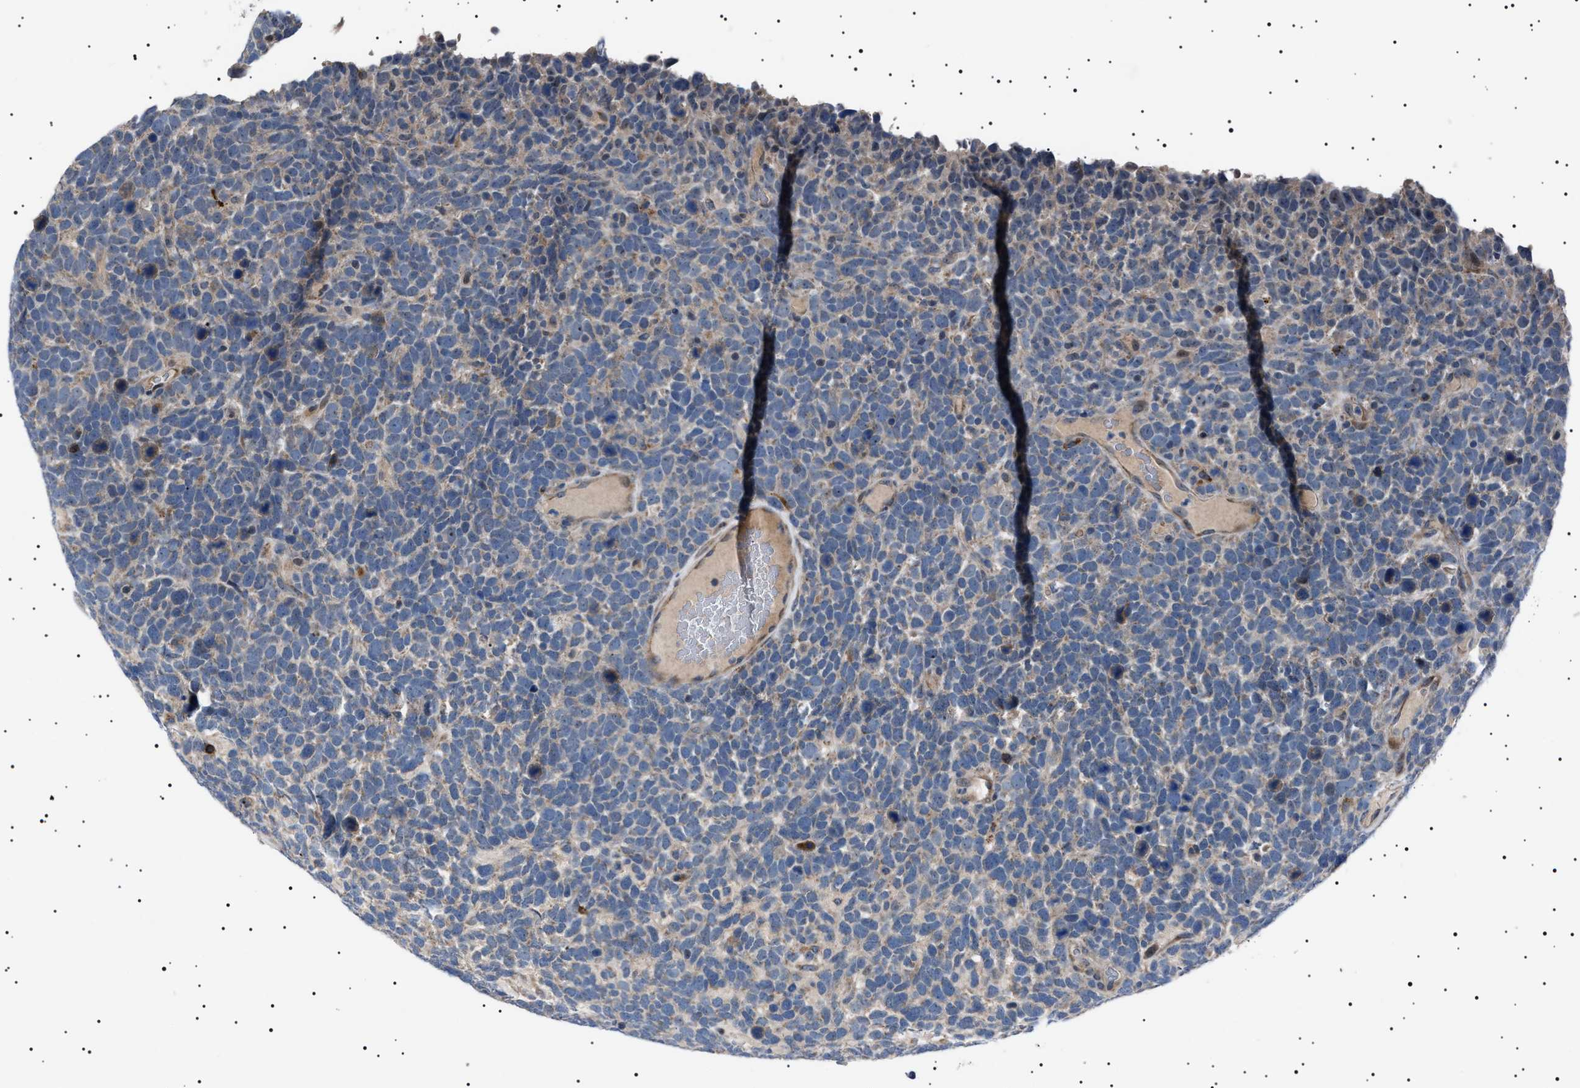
{"staining": {"intensity": "negative", "quantity": "none", "location": "none"}, "tissue": "urothelial cancer", "cell_type": "Tumor cells", "image_type": "cancer", "snomed": [{"axis": "morphology", "description": "Urothelial carcinoma, High grade"}, {"axis": "topography", "description": "Urinary bladder"}], "caption": "The histopathology image demonstrates no staining of tumor cells in high-grade urothelial carcinoma.", "gene": "PTRH1", "patient": {"sex": "female", "age": 82}}